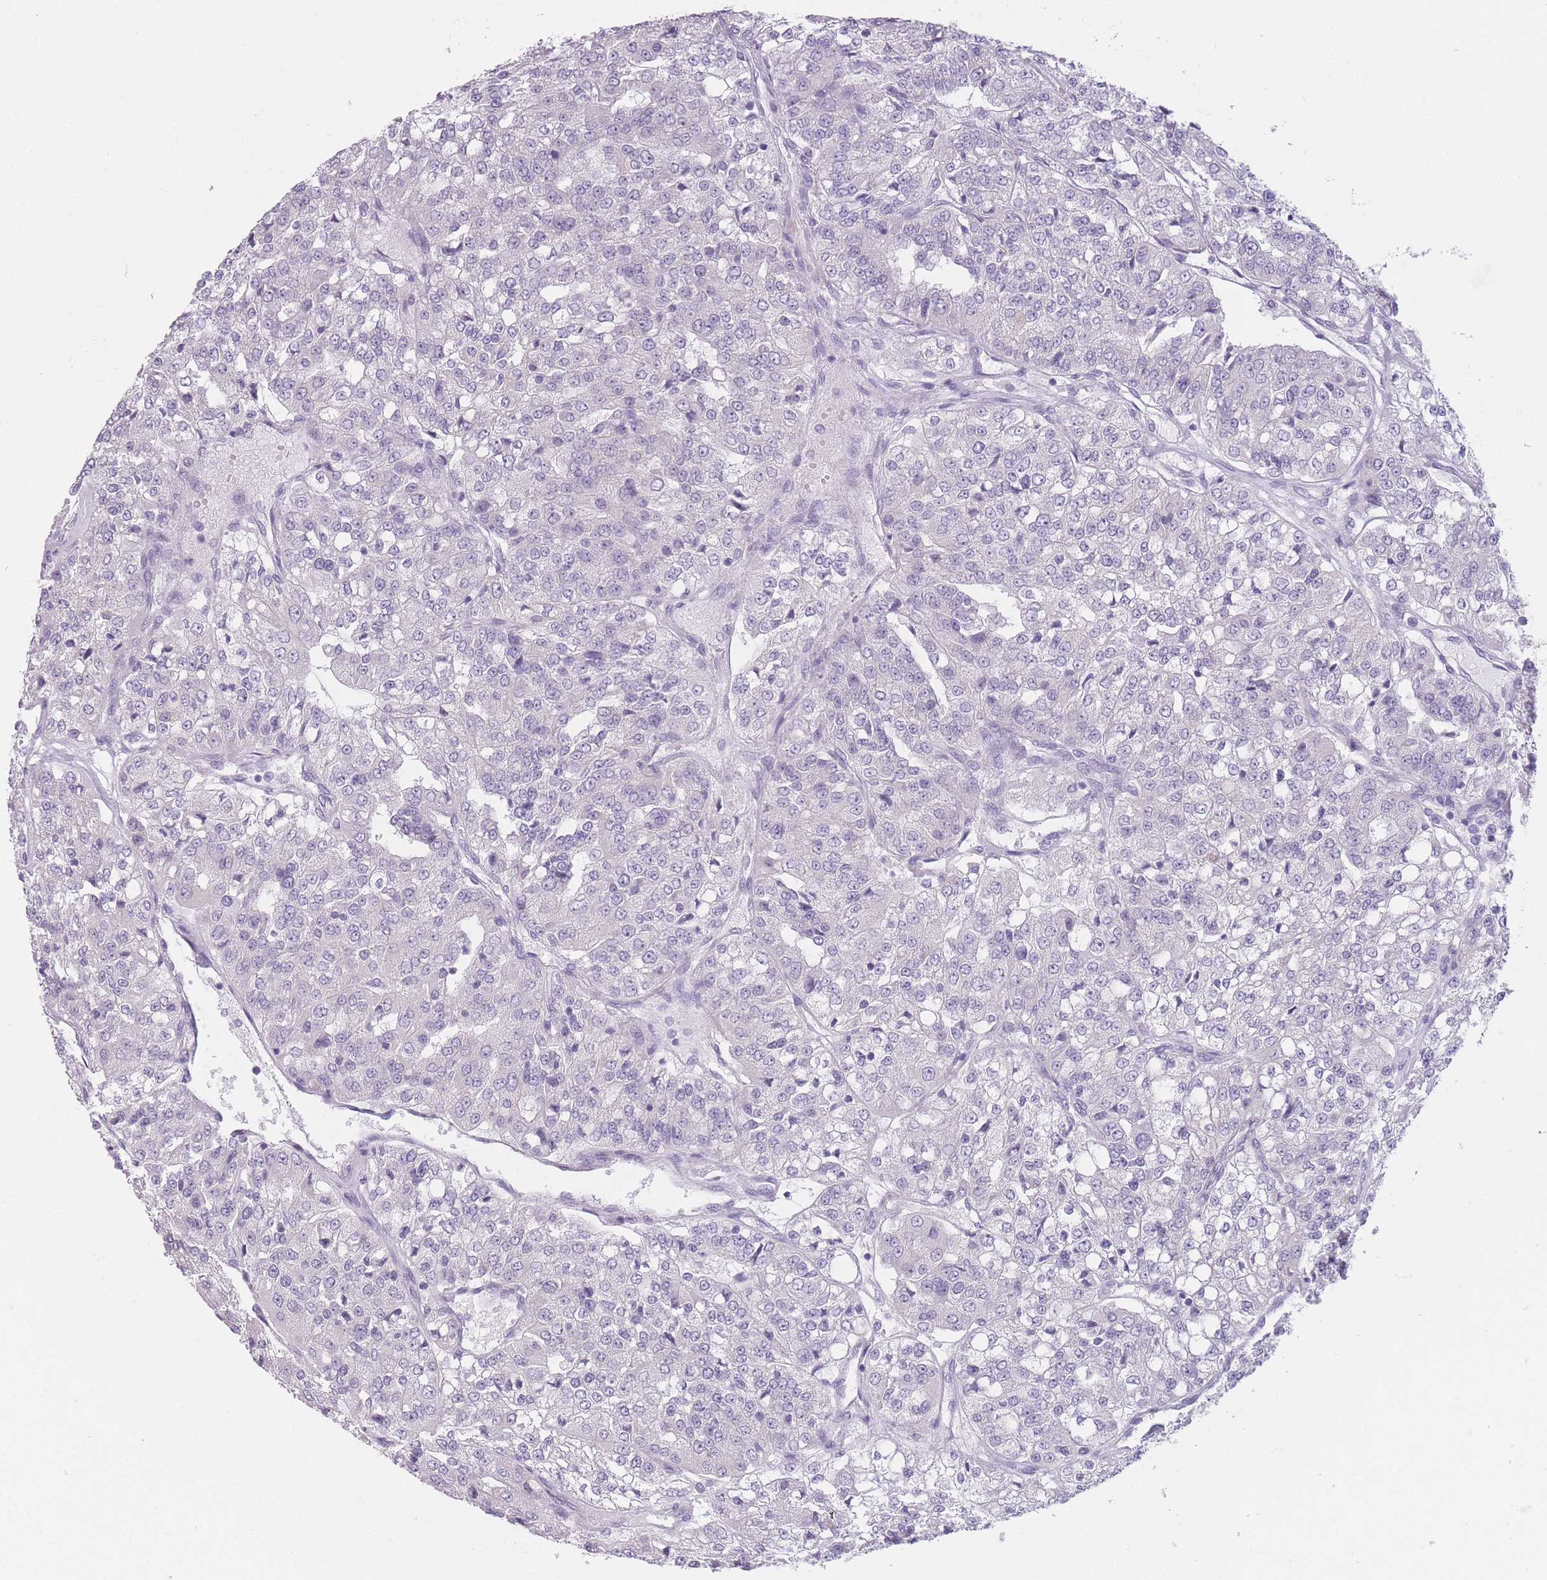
{"staining": {"intensity": "negative", "quantity": "none", "location": "none"}, "tissue": "renal cancer", "cell_type": "Tumor cells", "image_type": "cancer", "snomed": [{"axis": "morphology", "description": "Adenocarcinoma, NOS"}, {"axis": "topography", "description": "Kidney"}], "caption": "Histopathology image shows no significant protein expression in tumor cells of adenocarcinoma (renal).", "gene": "TMEM236", "patient": {"sex": "female", "age": 63}}